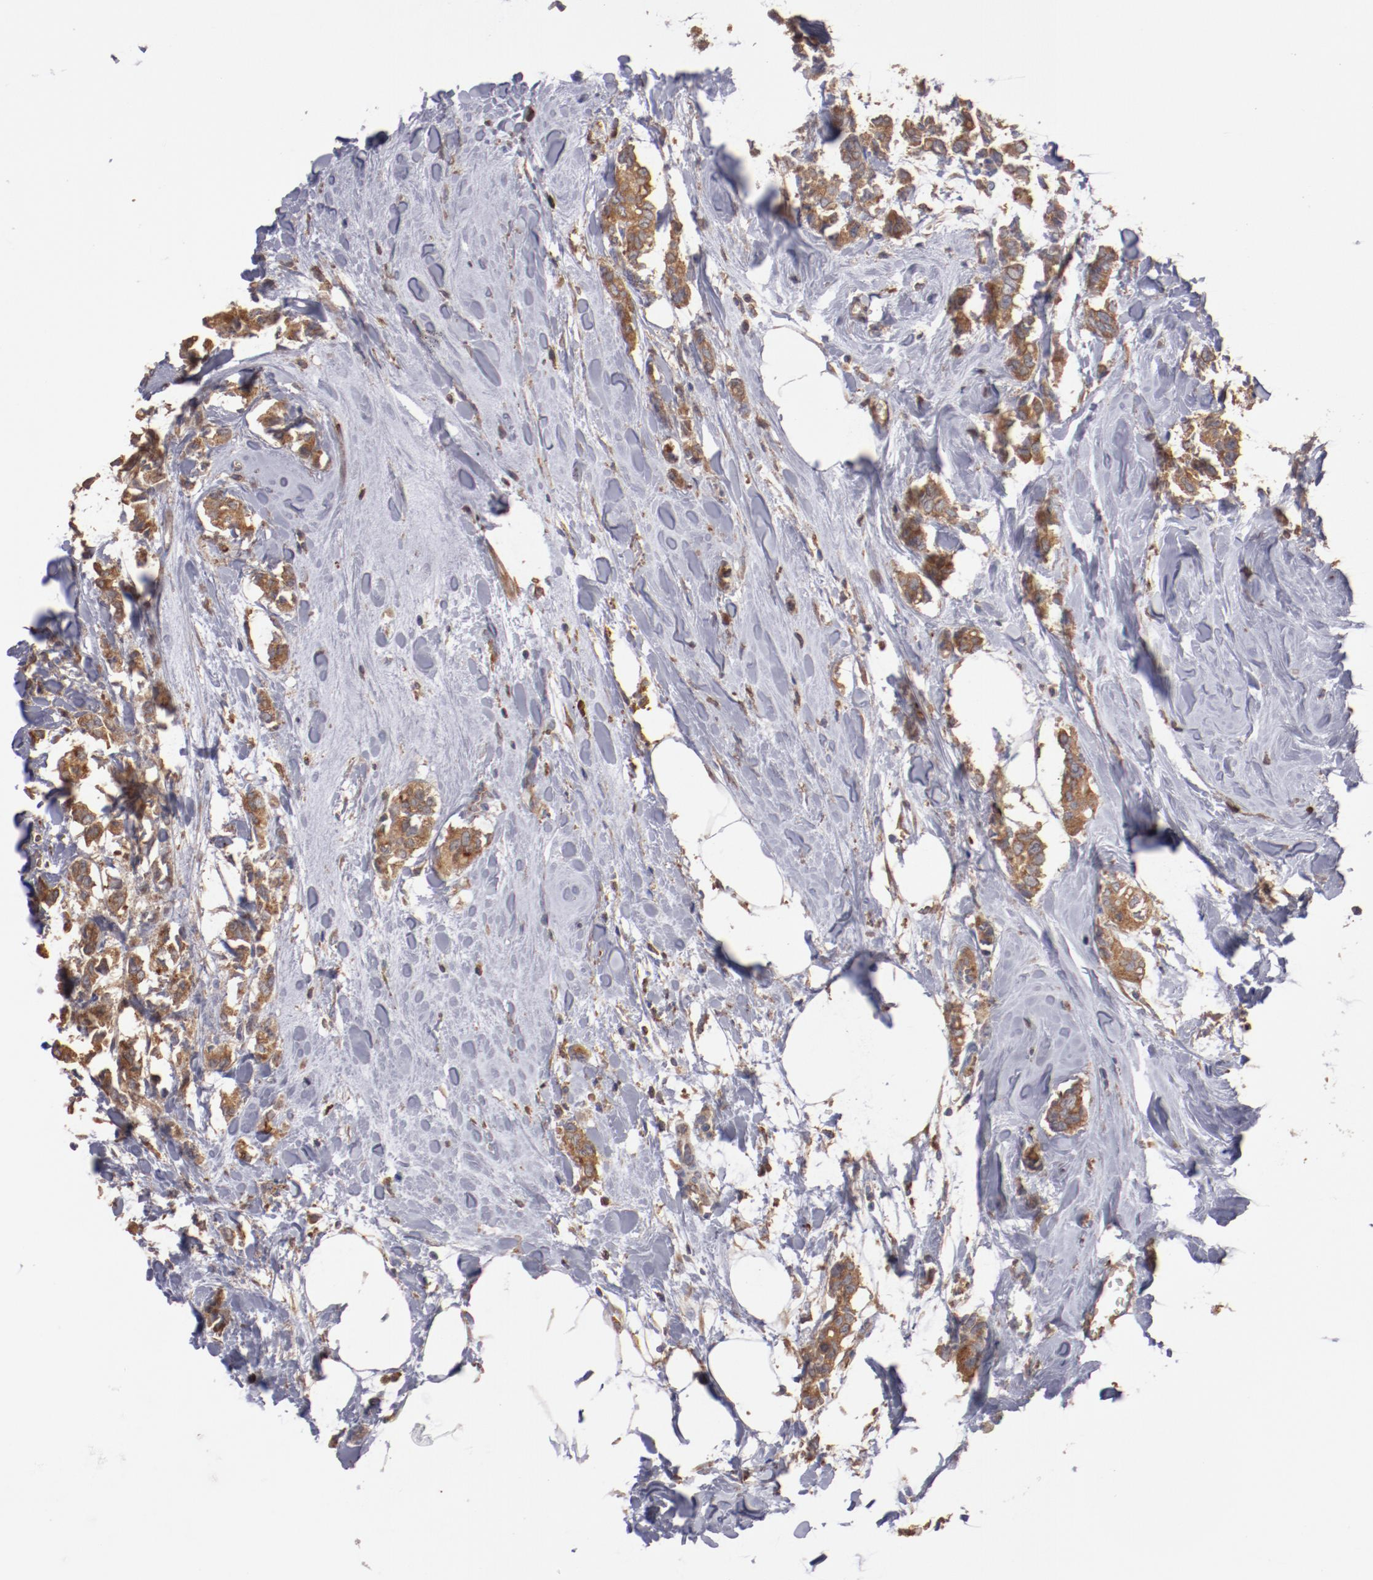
{"staining": {"intensity": "moderate", "quantity": ">75%", "location": "cytoplasmic/membranous"}, "tissue": "breast cancer", "cell_type": "Tumor cells", "image_type": "cancer", "snomed": [{"axis": "morphology", "description": "Duct carcinoma"}, {"axis": "topography", "description": "Breast"}], "caption": "Approximately >75% of tumor cells in breast cancer (intraductal carcinoma) reveal moderate cytoplasmic/membranous protein expression as visualized by brown immunohistochemical staining.", "gene": "NFKBIE", "patient": {"sex": "female", "age": 84}}